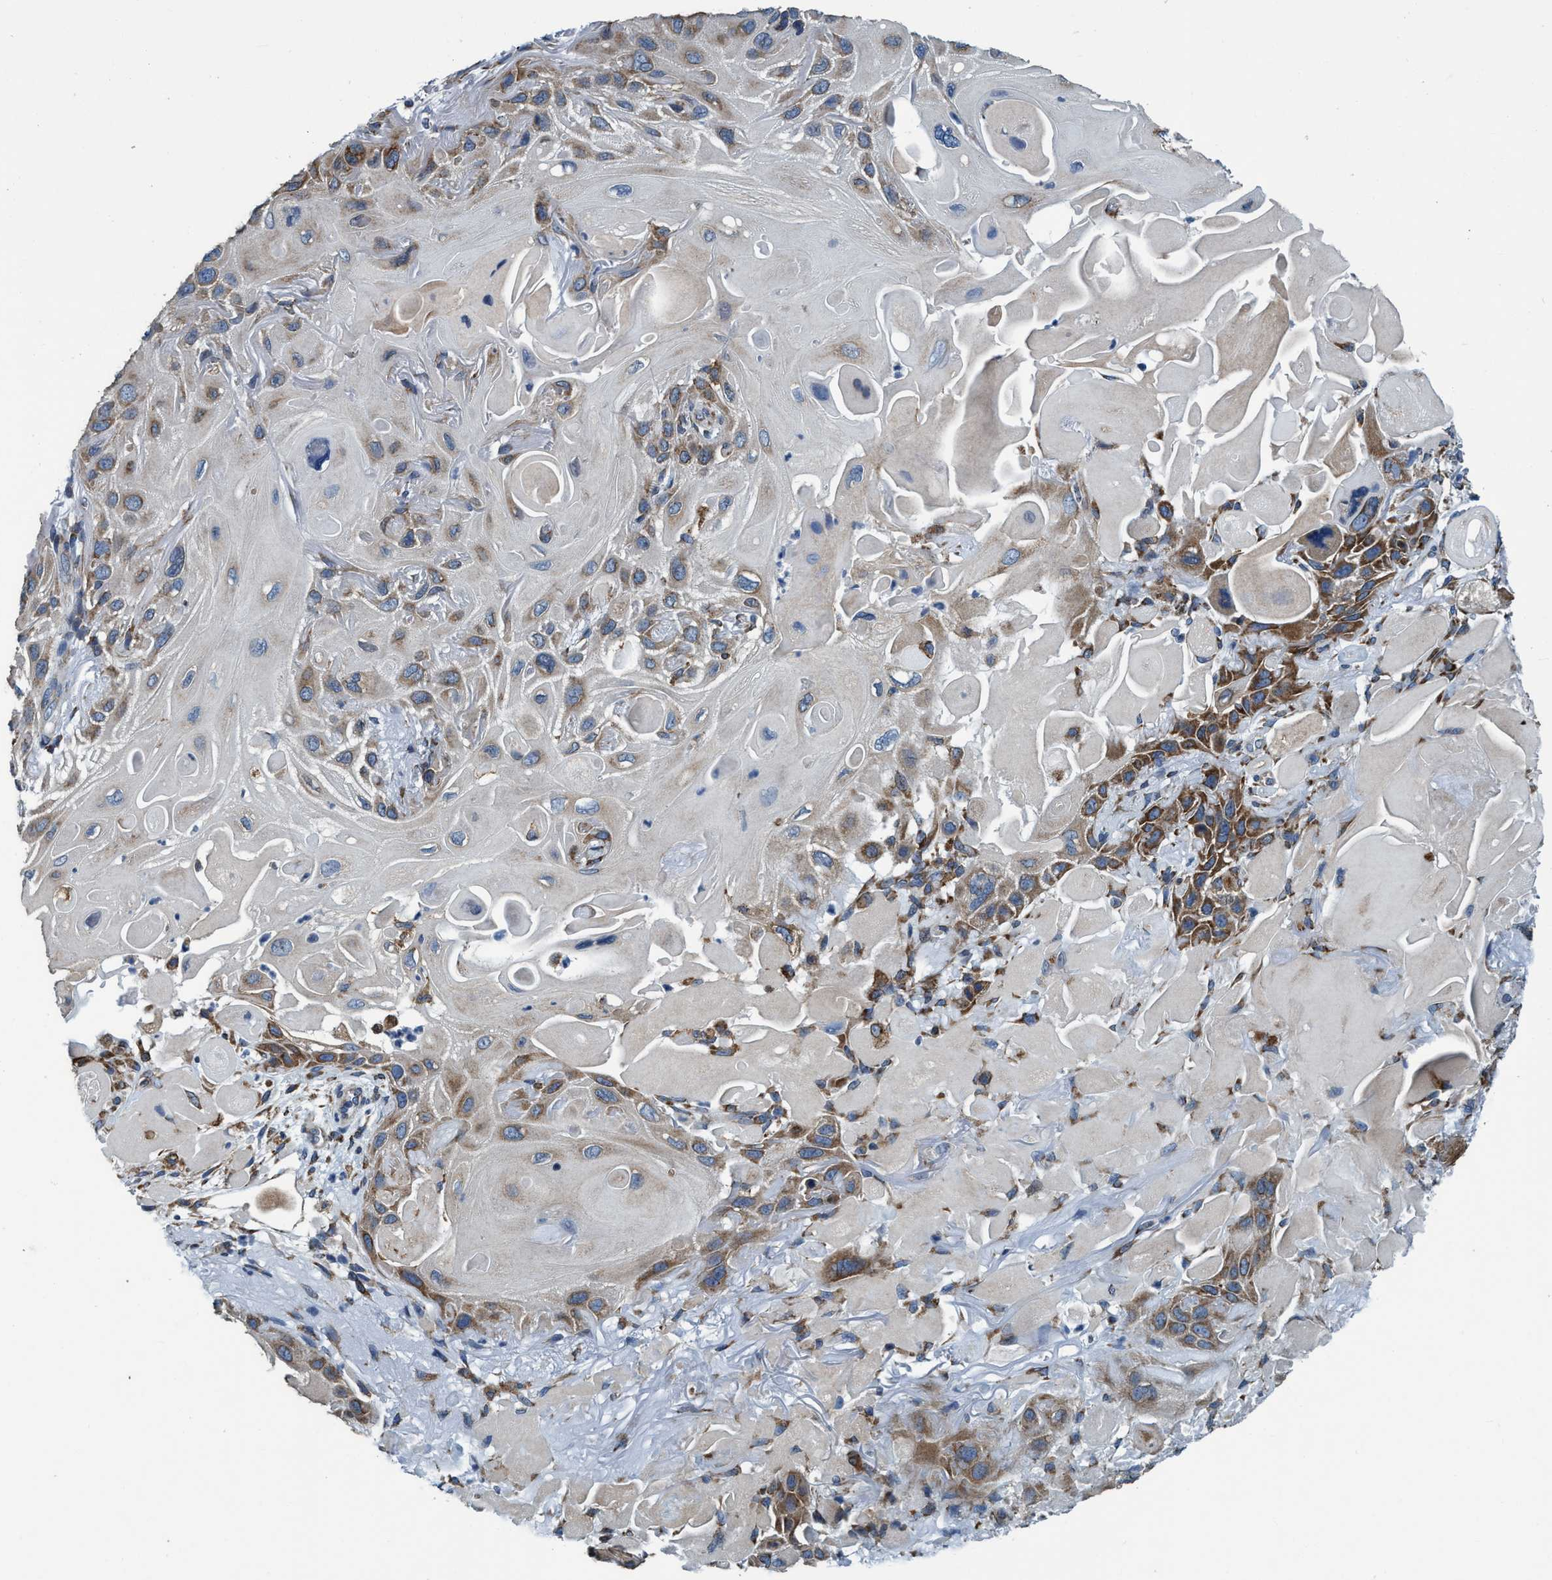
{"staining": {"intensity": "strong", "quantity": "<25%", "location": "cytoplasmic/membranous"}, "tissue": "skin cancer", "cell_type": "Tumor cells", "image_type": "cancer", "snomed": [{"axis": "morphology", "description": "Squamous cell carcinoma, NOS"}, {"axis": "topography", "description": "Skin"}], "caption": "A brown stain shows strong cytoplasmic/membranous positivity of a protein in skin cancer tumor cells.", "gene": "ARMC9", "patient": {"sex": "female", "age": 77}}